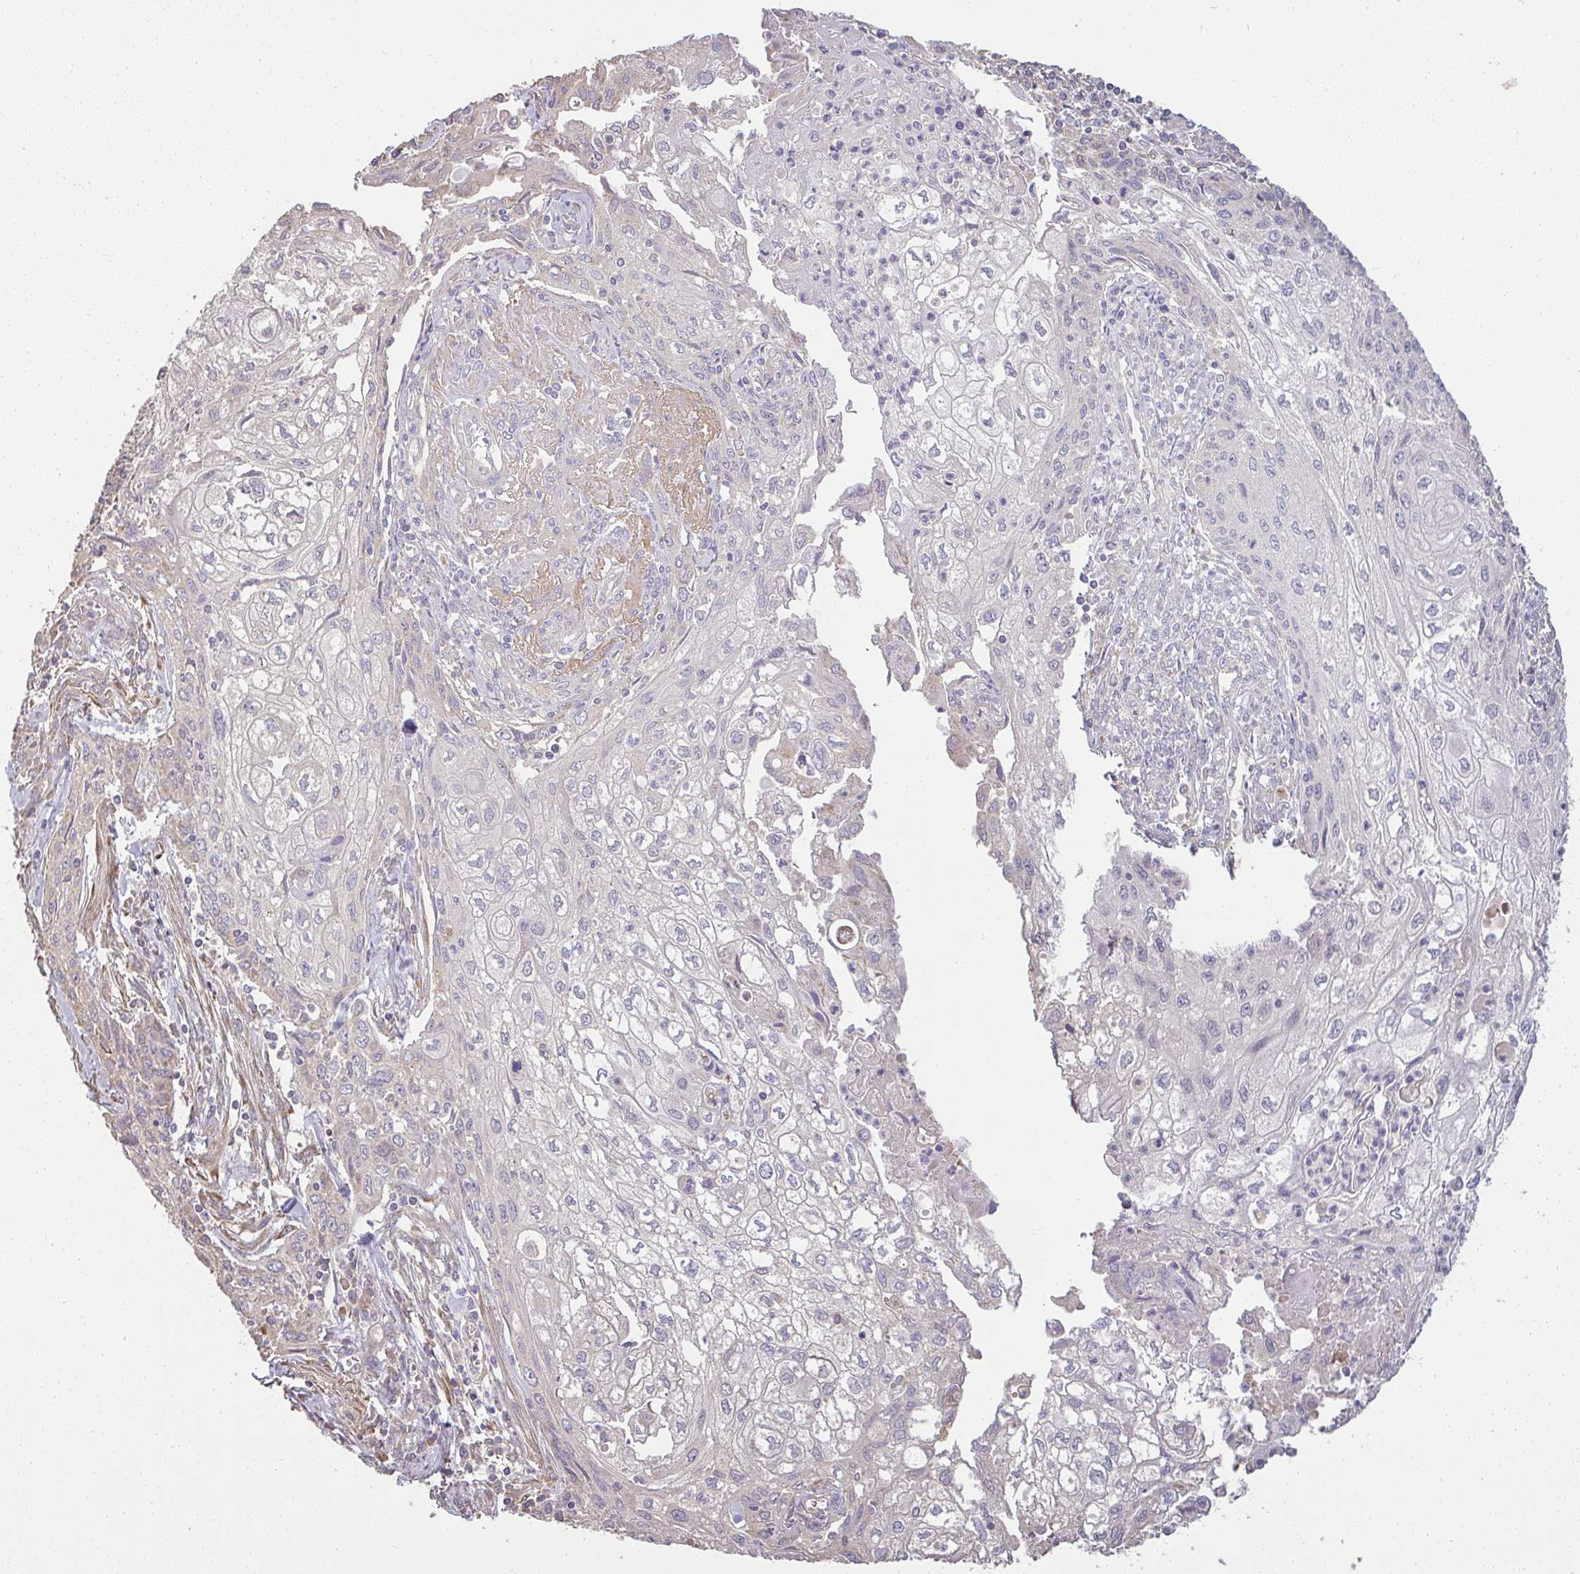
{"staining": {"intensity": "negative", "quantity": "none", "location": "none"}, "tissue": "cervical cancer", "cell_type": "Tumor cells", "image_type": "cancer", "snomed": [{"axis": "morphology", "description": "Squamous cell carcinoma, NOS"}, {"axis": "topography", "description": "Cervix"}], "caption": "A photomicrograph of human cervical cancer is negative for staining in tumor cells.", "gene": "BRINP3", "patient": {"sex": "female", "age": 67}}